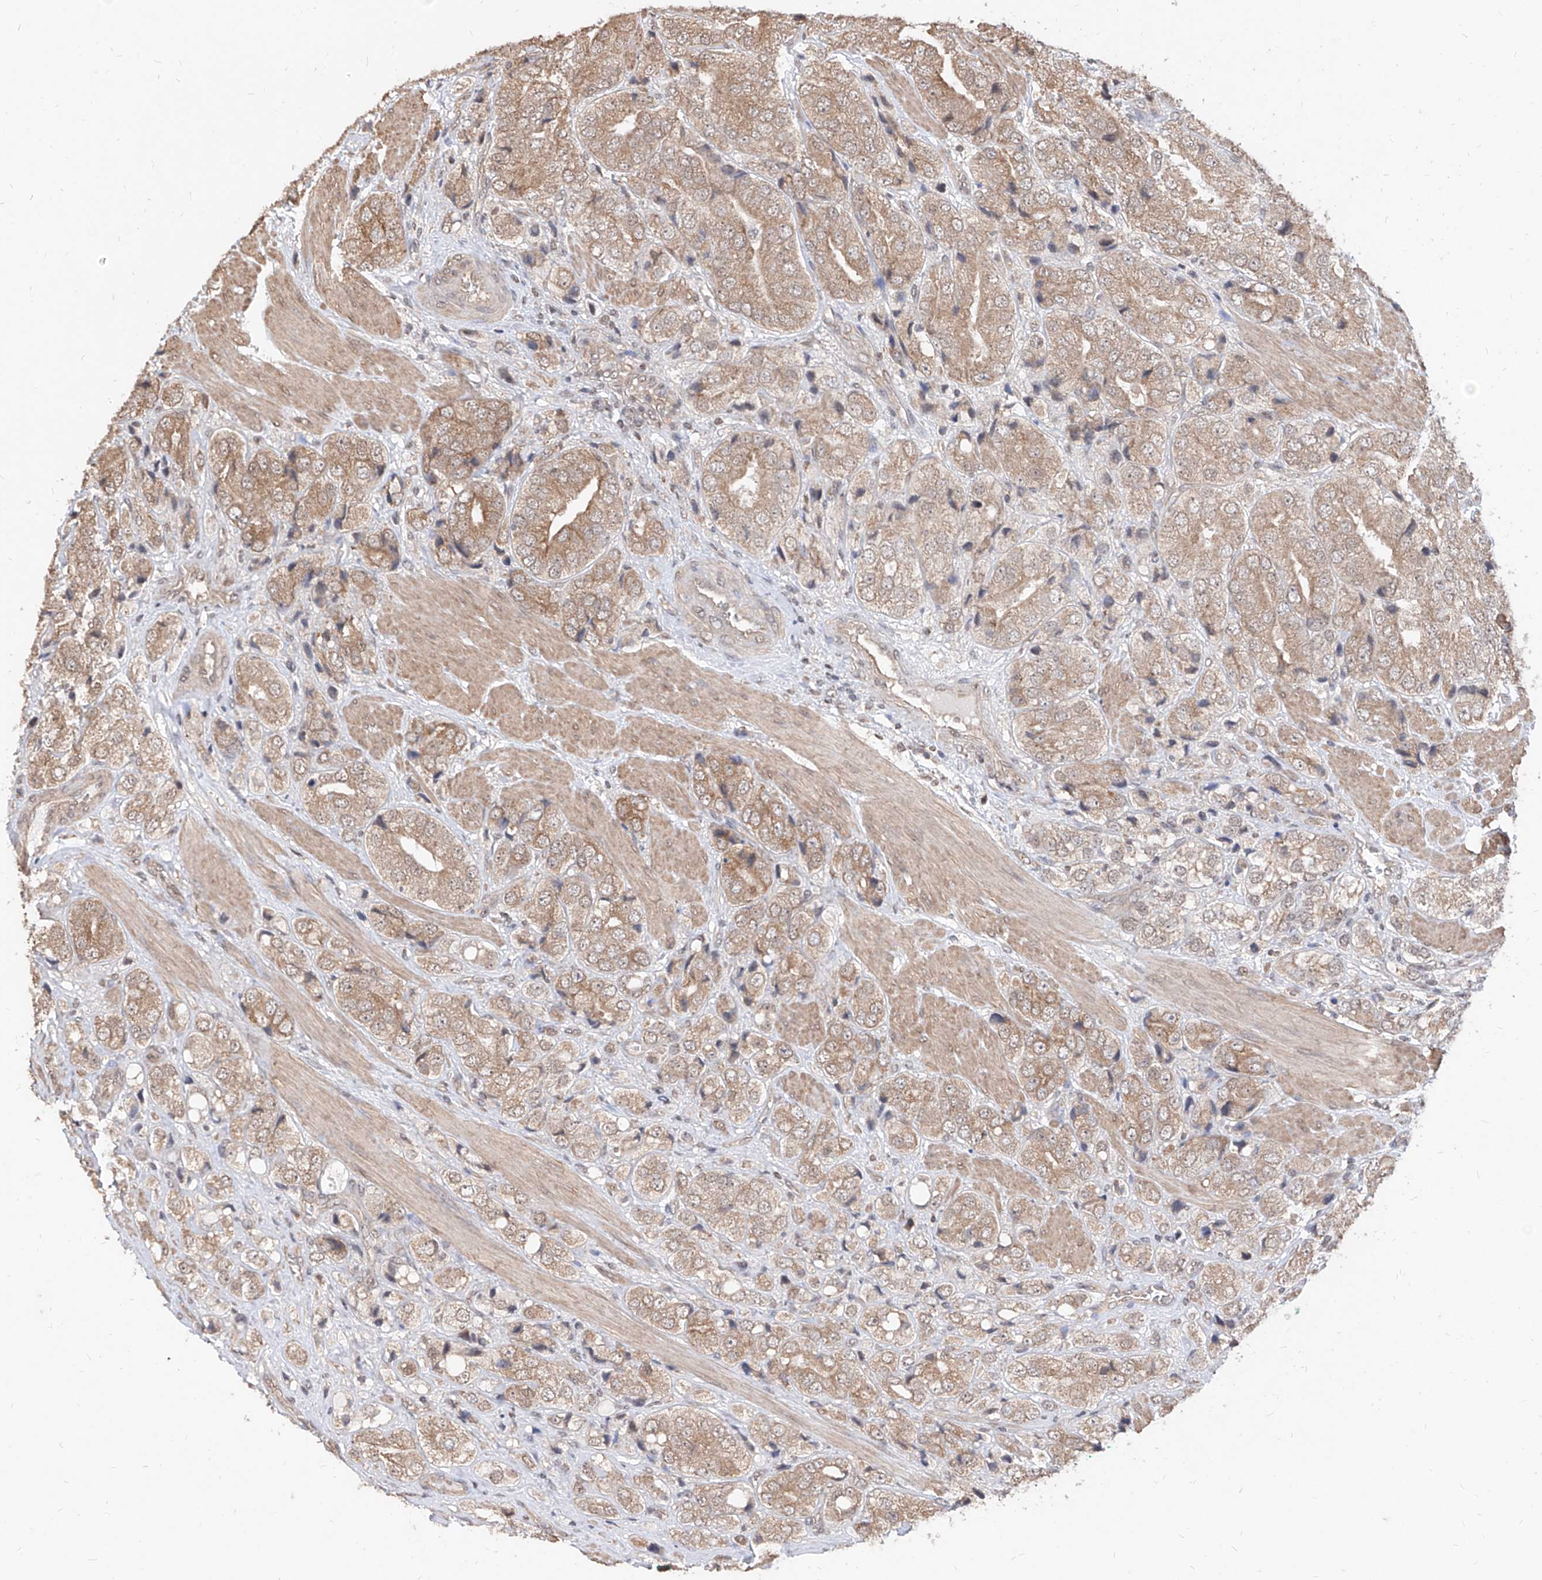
{"staining": {"intensity": "moderate", "quantity": ">75%", "location": "cytoplasmic/membranous"}, "tissue": "prostate cancer", "cell_type": "Tumor cells", "image_type": "cancer", "snomed": [{"axis": "morphology", "description": "Adenocarcinoma, High grade"}, {"axis": "topography", "description": "Prostate"}], "caption": "Prostate adenocarcinoma (high-grade) stained with a brown dye reveals moderate cytoplasmic/membranous positive positivity in approximately >75% of tumor cells.", "gene": "C8orf82", "patient": {"sex": "male", "age": 50}}